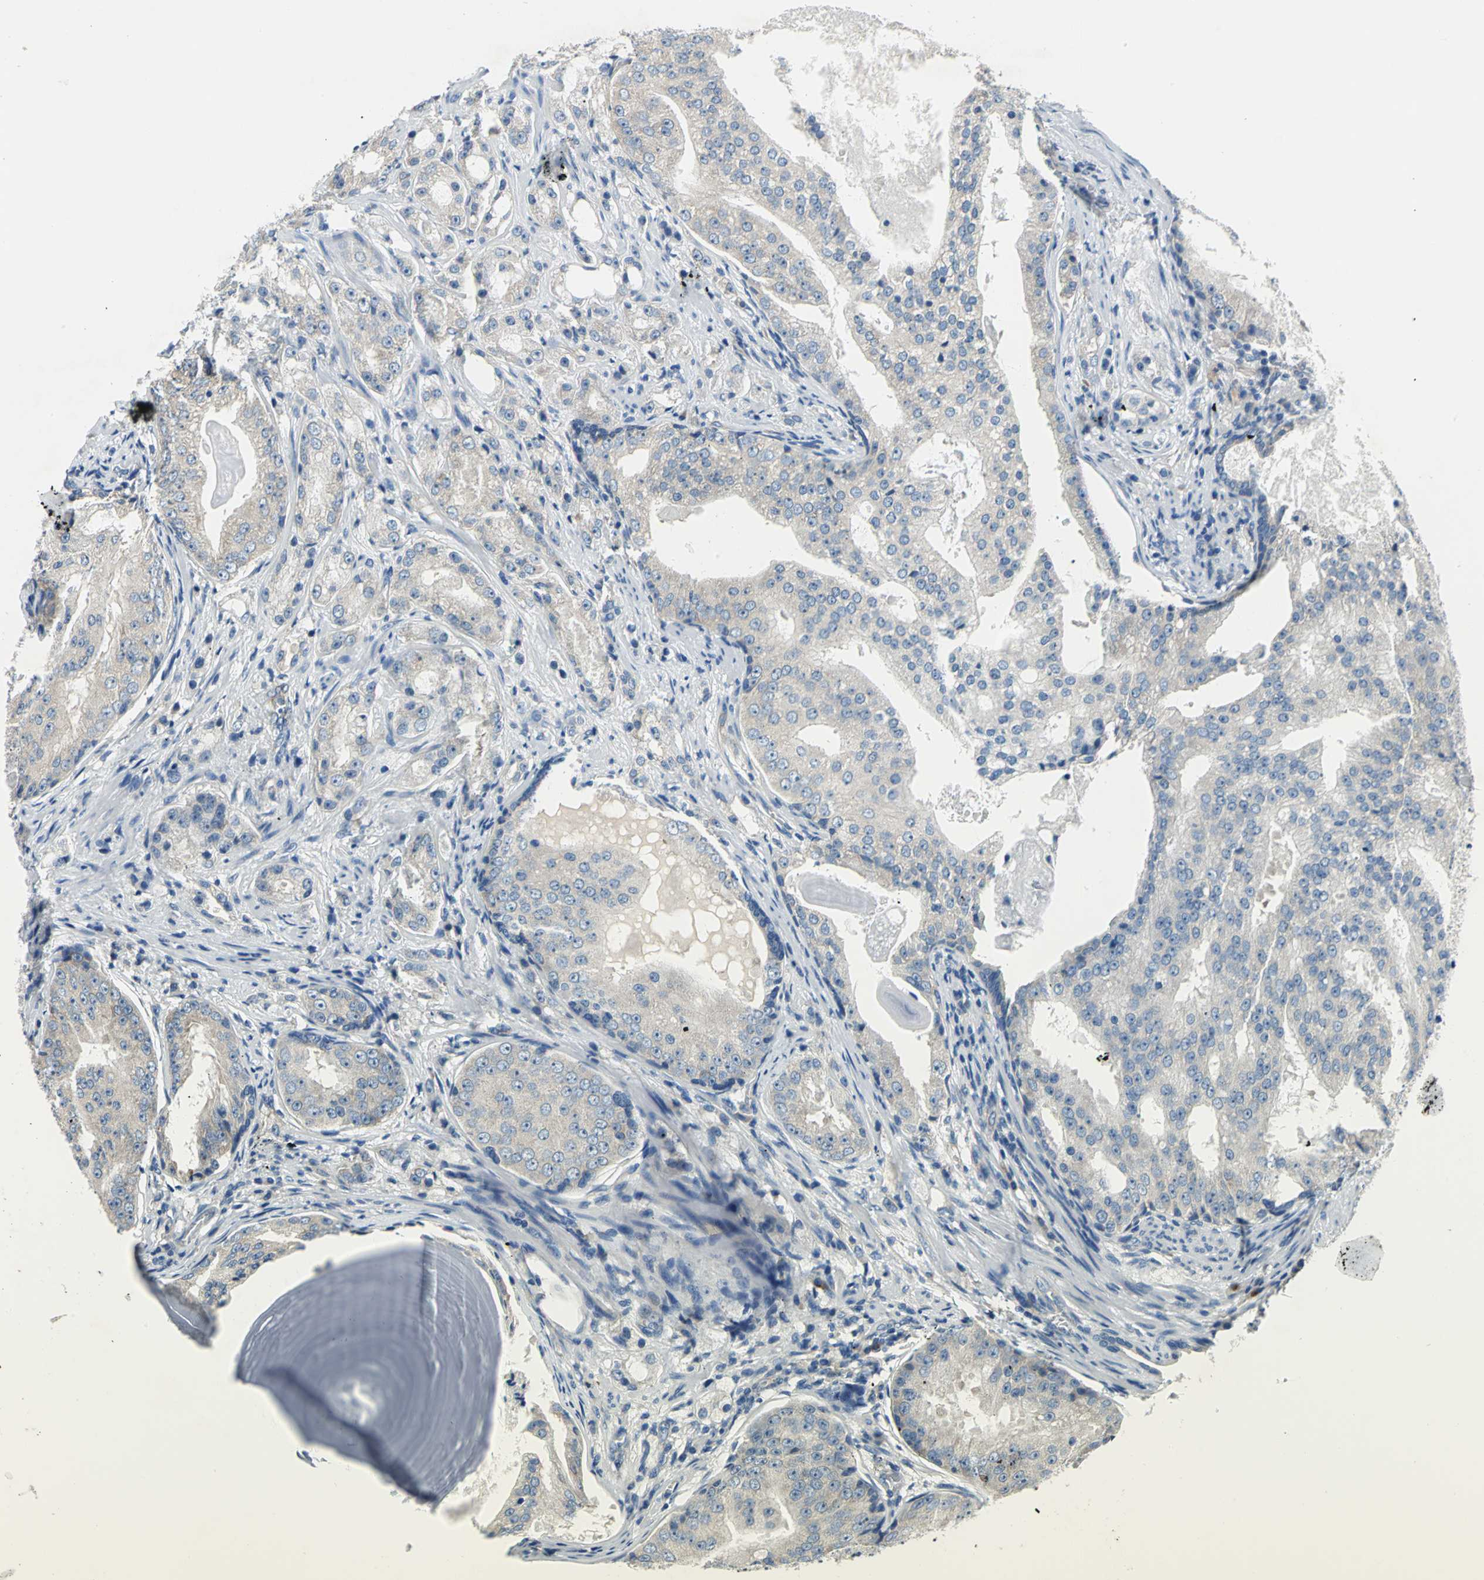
{"staining": {"intensity": "weak", "quantity": "25%-75%", "location": "cytoplasmic/membranous"}, "tissue": "prostate cancer", "cell_type": "Tumor cells", "image_type": "cancer", "snomed": [{"axis": "morphology", "description": "Adenocarcinoma, High grade"}, {"axis": "topography", "description": "Prostate"}], "caption": "Protein analysis of prostate high-grade adenocarcinoma tissue demonstrates weak cytoplasmic/membranous expression in approximately 25%-75% of tumor cells.", "gene": "TRIM25", "patient": {"sex": "male", "age": 68}}